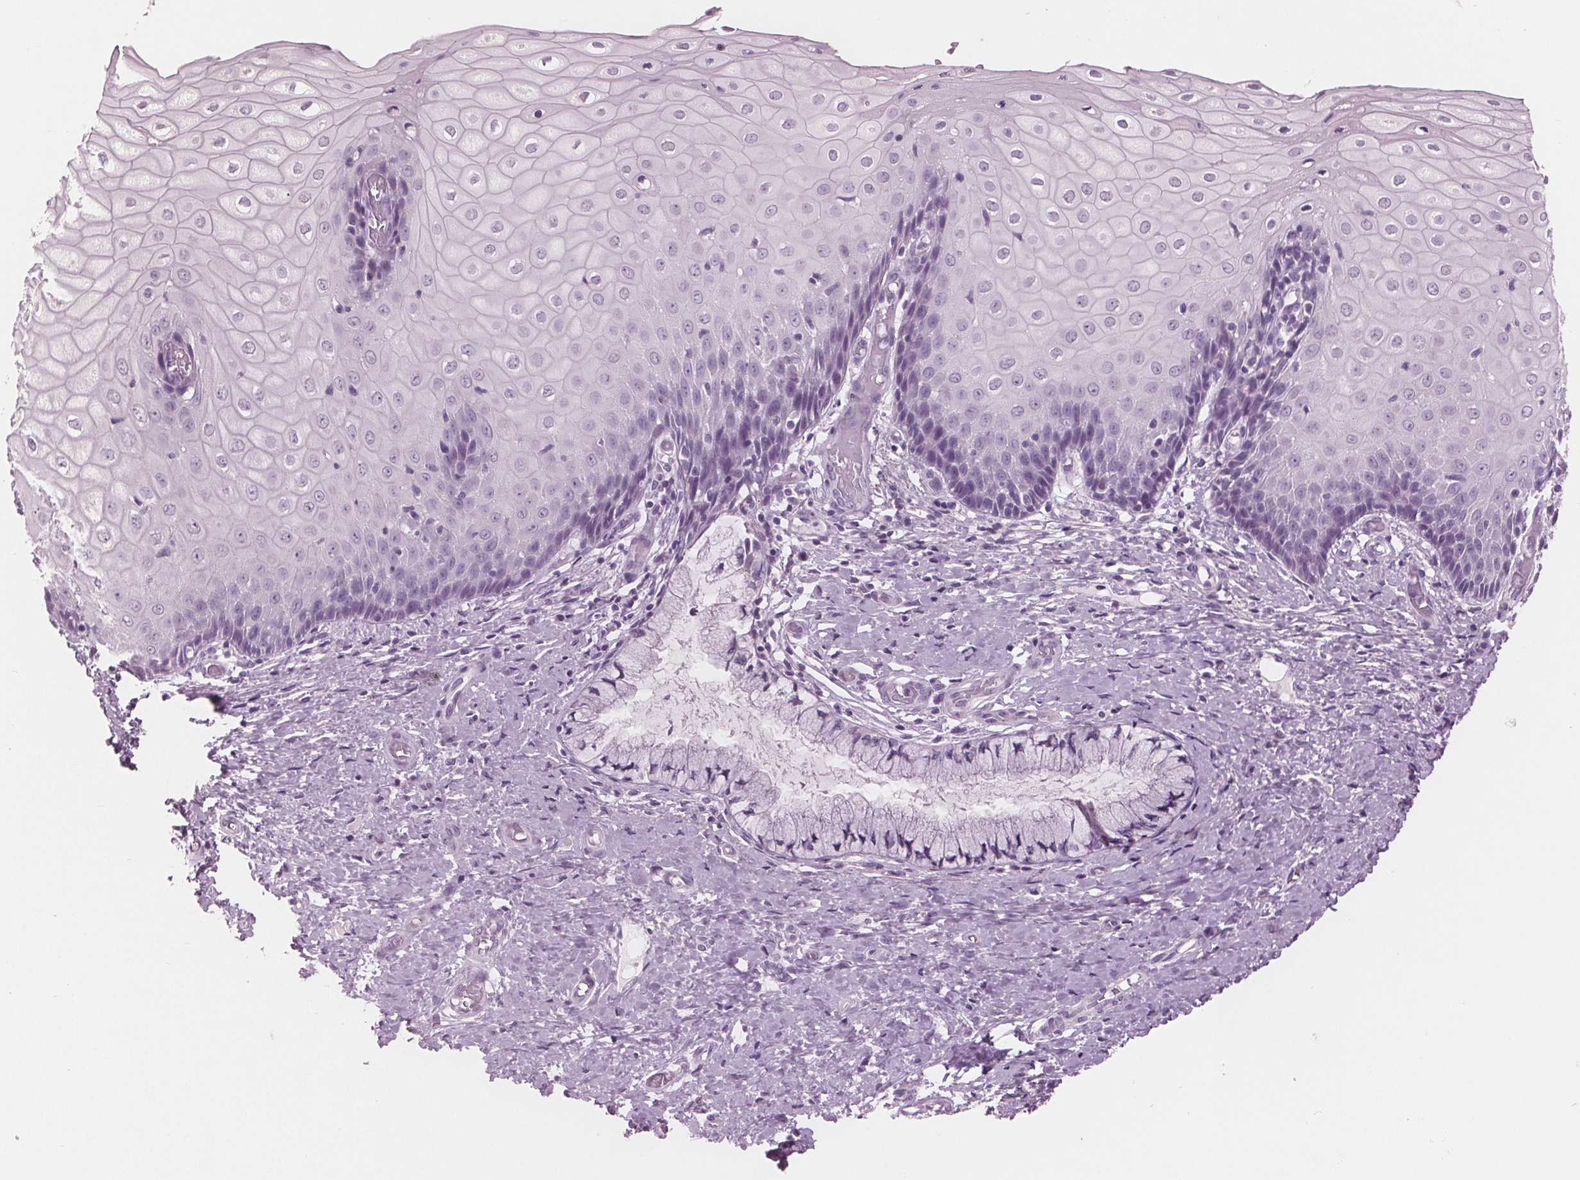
{"staining": {"intensity": "negative", "quantity": "none", "location": "none"}, "tissue": "cervix", "cell_type": "Glandular cells", "image_type": "normal", "snomed": [{"axis": "morphology", "description": "Normal tissue, NOS"}, {"axis": "topography", "description": "Cervix"}], "caption": "Glandular cells show no significant protein staining in unremarkable cervix.", "gene": "AMBP", "patient": {"sex": "female", "age": 37}}